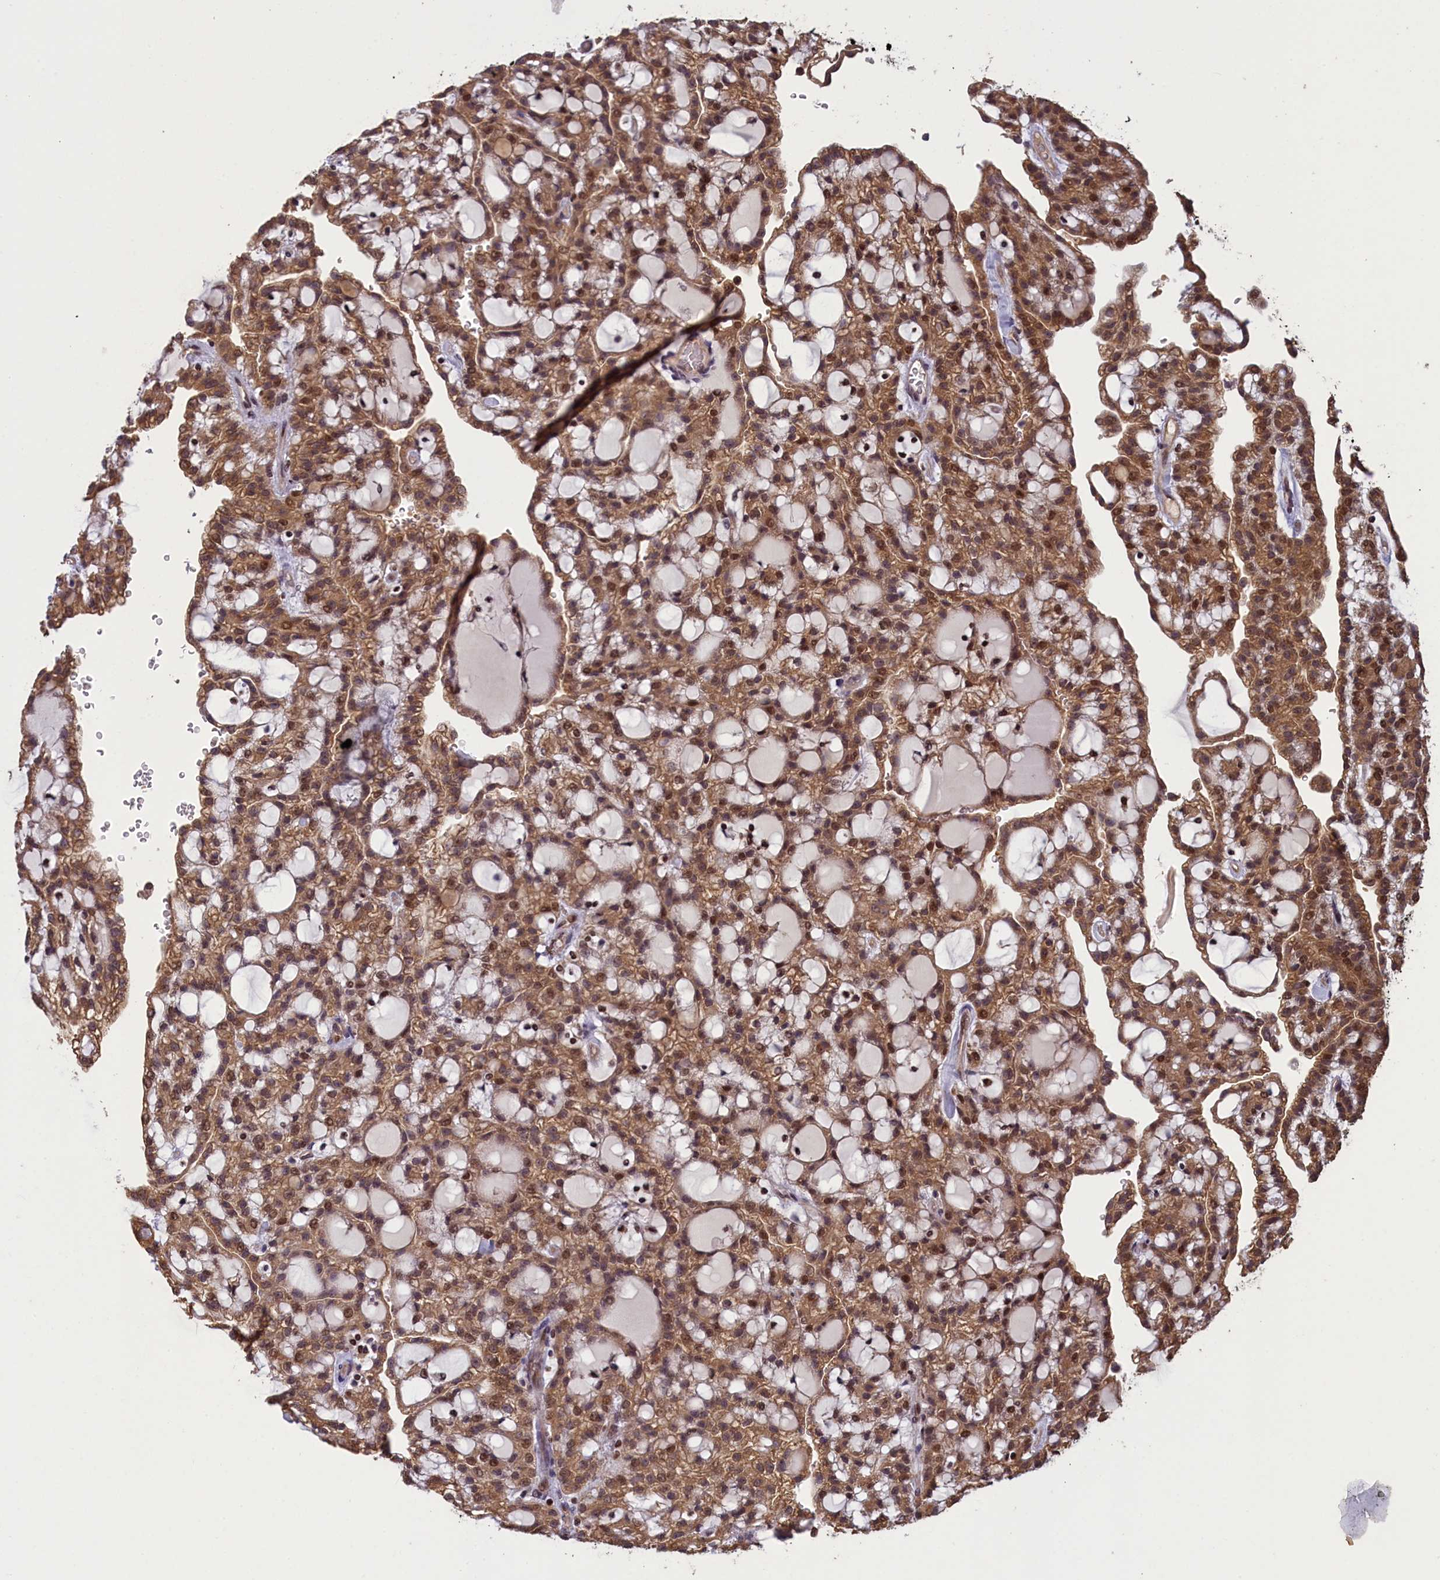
{"staining": {"intensity": "moderate", "quantity": ">75%", "location": "cytoplasmic/membranous,nuclear"}, "tissue": "renal cancer", "cell_type": "Tumor cells", "image_type": "cancer", "snomed": [{"axis": "morphology", "description": "Adenocarcinoma, NOS"}, {"axis": "topography", "description": "Kidney"}], "caption": "Brown immunohistochemical staining in renal adenocarcinoma exhibits moderate cytoplasmic/membranous and nuclear staining in about >75% of tumor cells.", "gene": "NUBP1", "patient": {"sex": "male", "age": 63}}